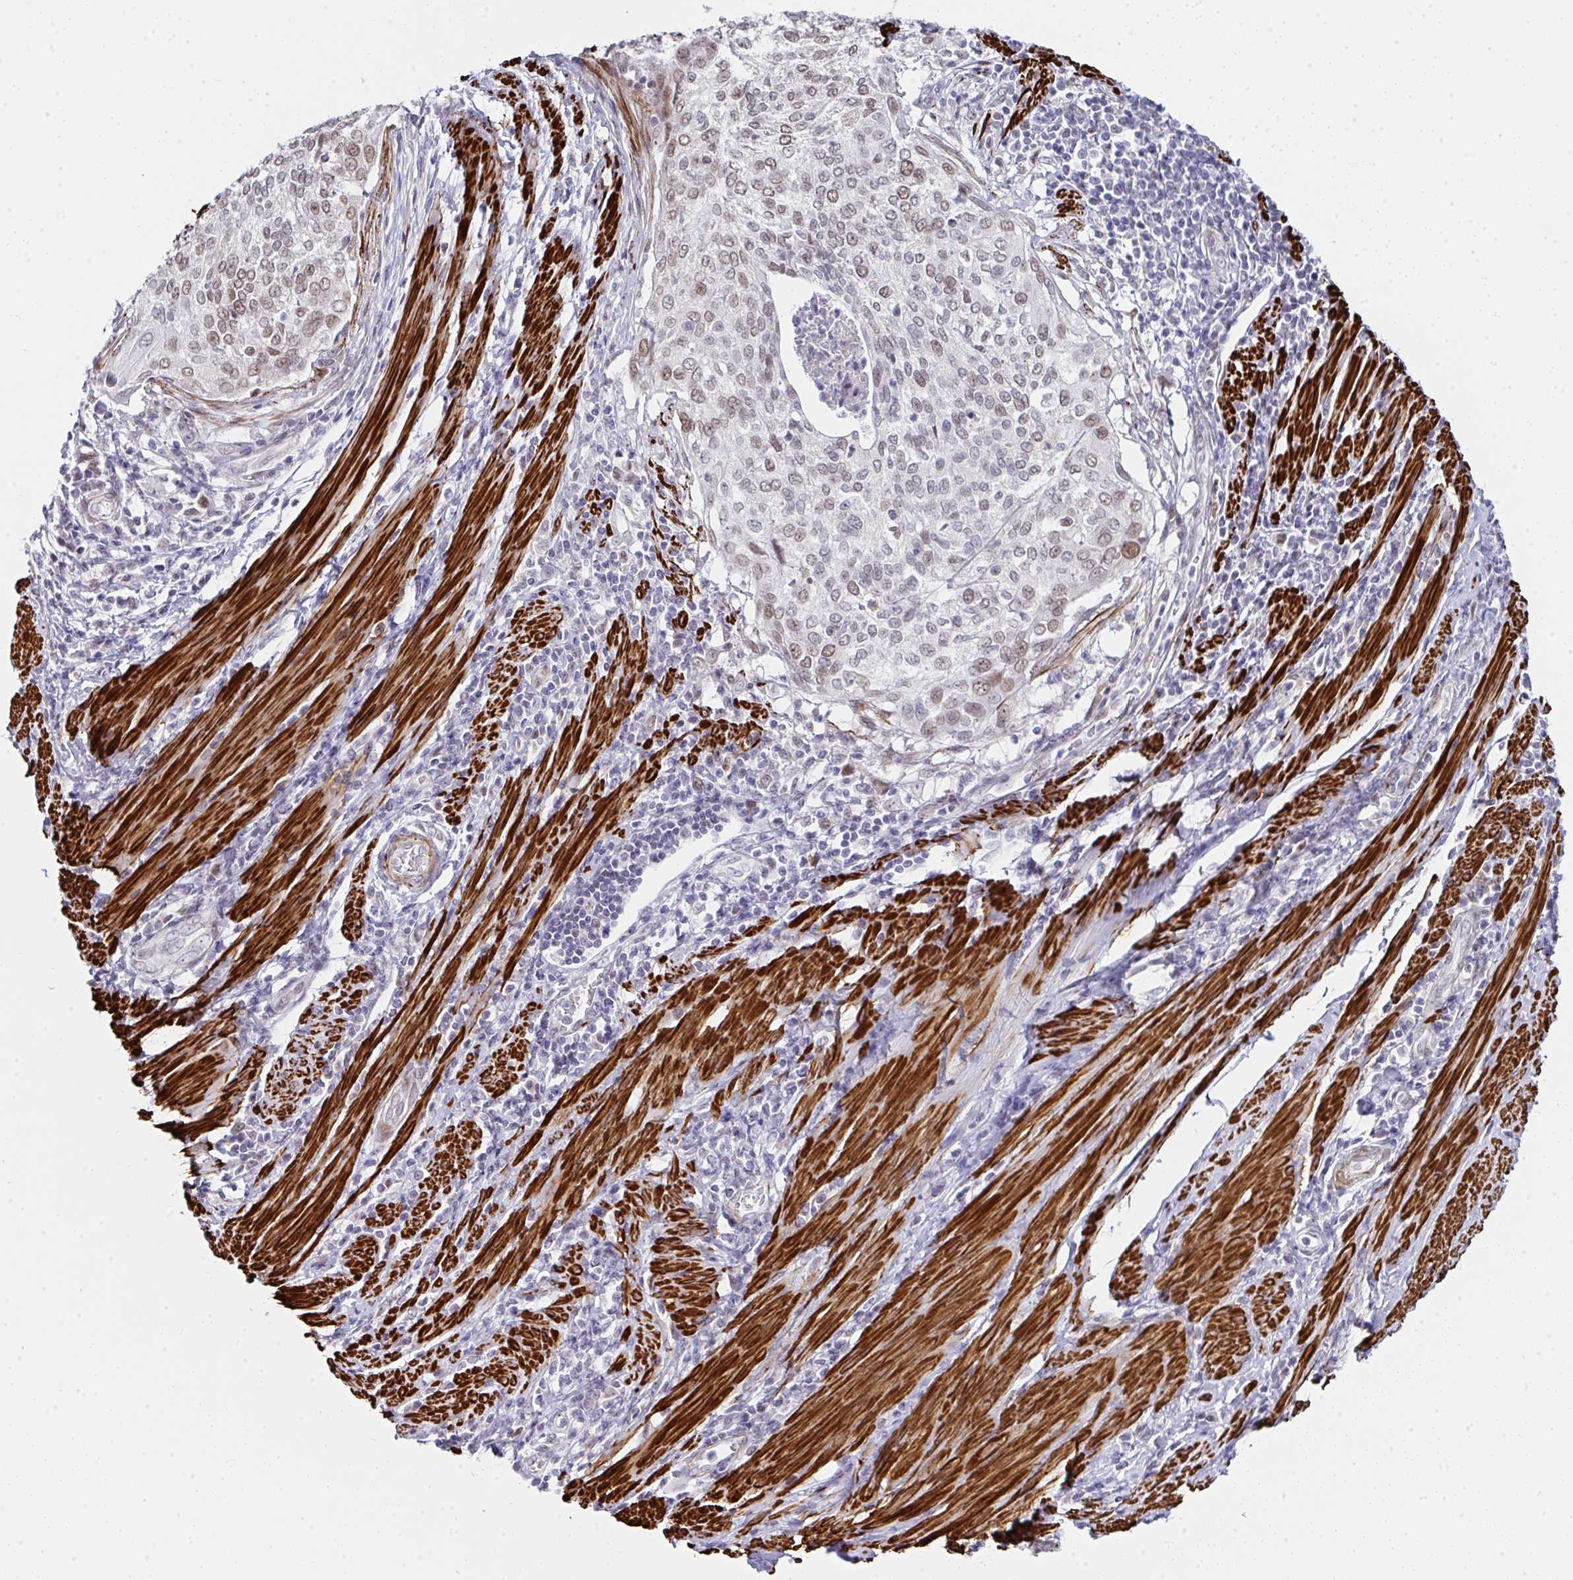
{"staining": {"intensity": "moderate", "quantity": ">75%", "location": "nuclear"}, "tissue": "cervical cancer", "cell_type": "Tumor cells", "image_type": "cancer", "snomed": [{"axis": "morphology", "description": "Squamous cell carcinoma, NOS"}, {"axis": "topography", "description": "Cervix"}], "caption": "Cervical cancer (squamous cell carcinoma) was stained to show a protein in brown. There is medium levels of moderate nuclear staining in approximately >75% of tumor cells.", "gene": "GINS2", "patient": {"sex": "female", "age": 38}}